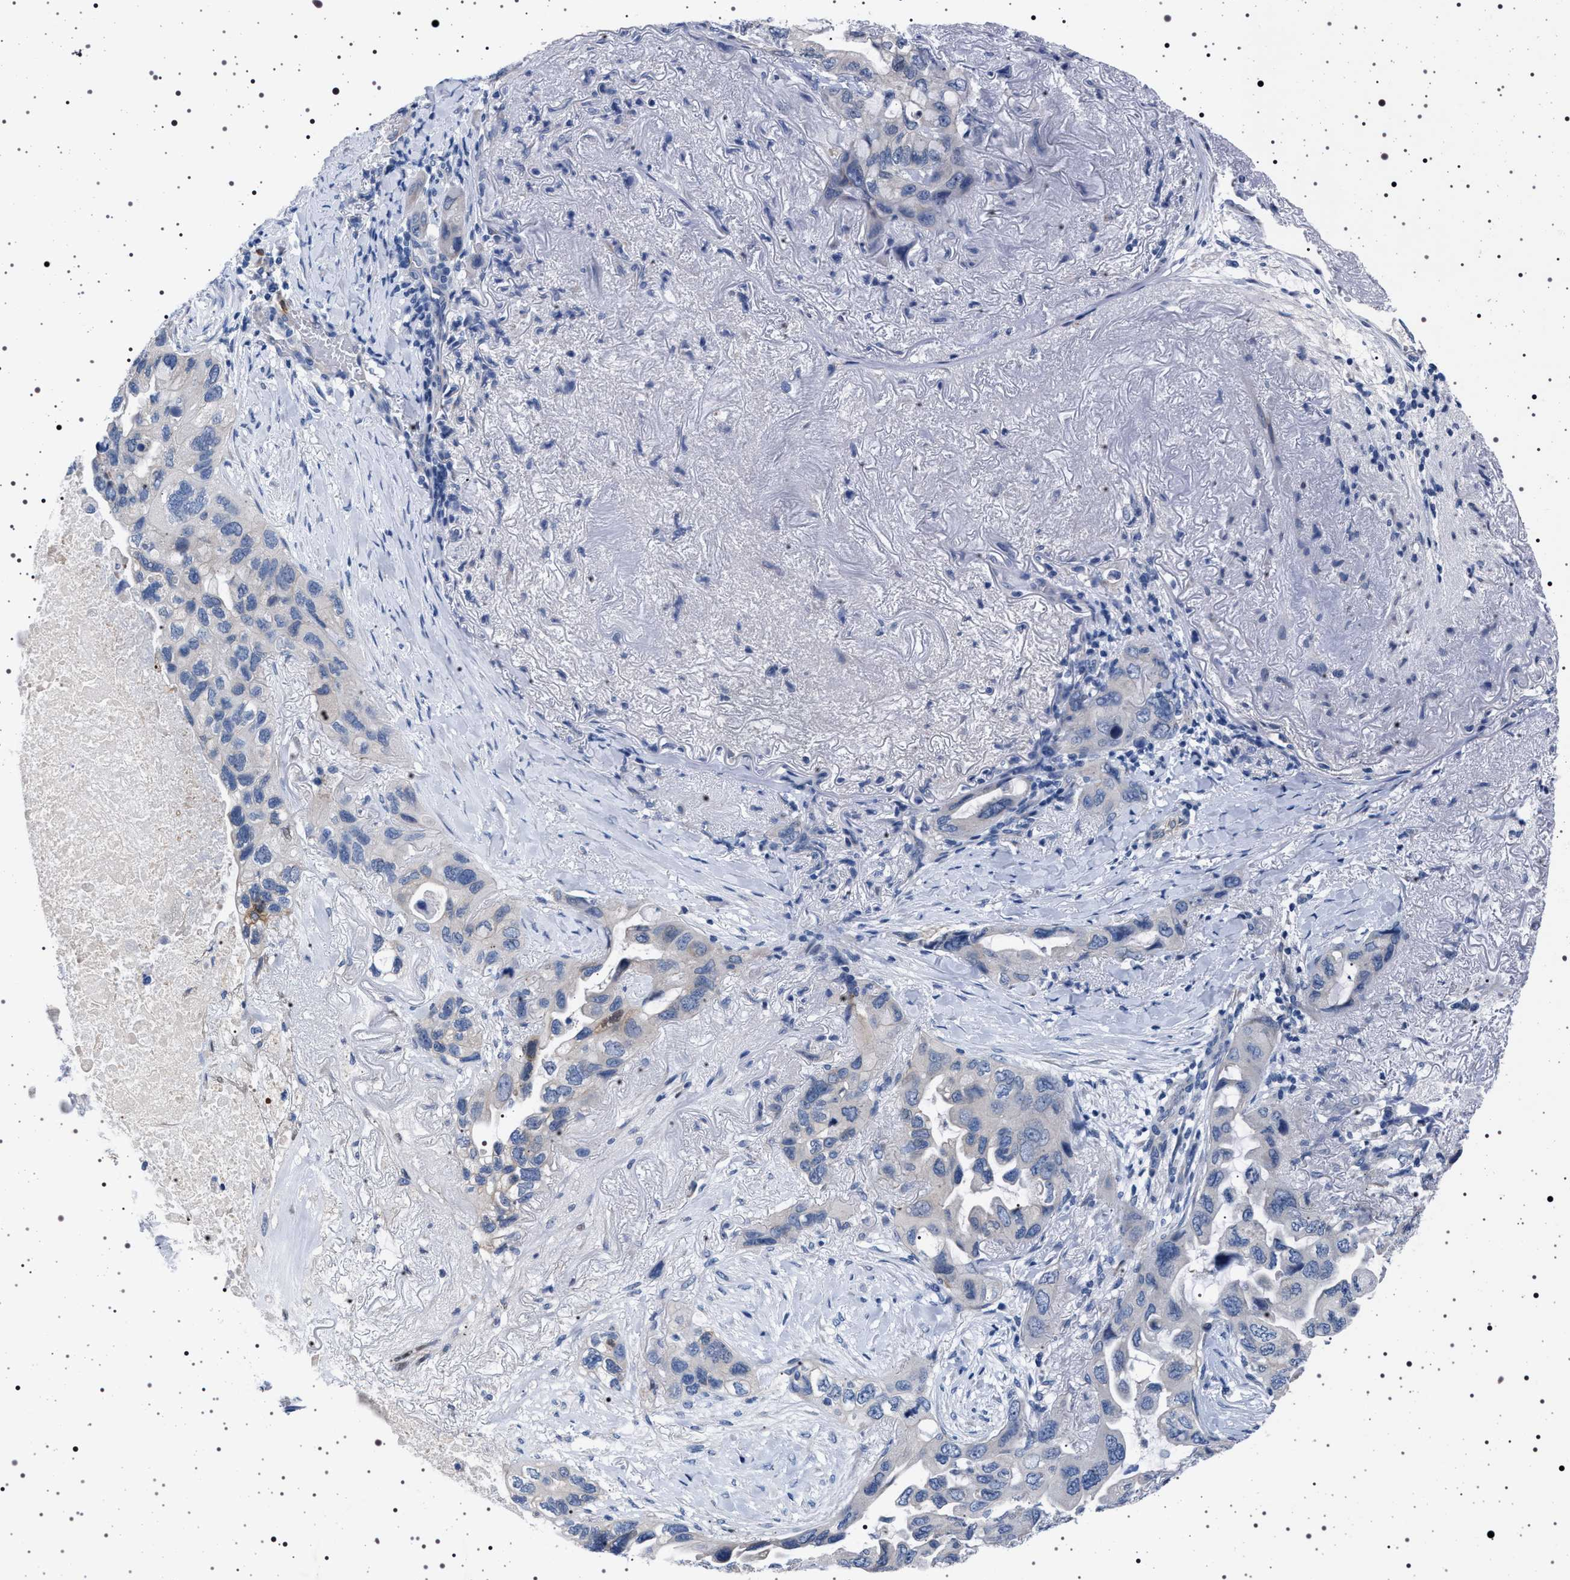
{"staining": {"intensity": "negative", "quantity": "none", "location": "none"}, "tissue": "lung cancer", "cell_type": "Tumor cells", "image_type": "cancer", "snomed": [{"axis": "morphology", "description": "Squamous cell carcinoma, NOS"}, {"axis": "topography", "description": "Lung"}], "caption": "Lung cancer (squamous cell carcinoma) stained for a protein using IHC displays no positivity tumor cells.", "gene": "NAT9", "patient": {"sex": "female", "age": 73}}